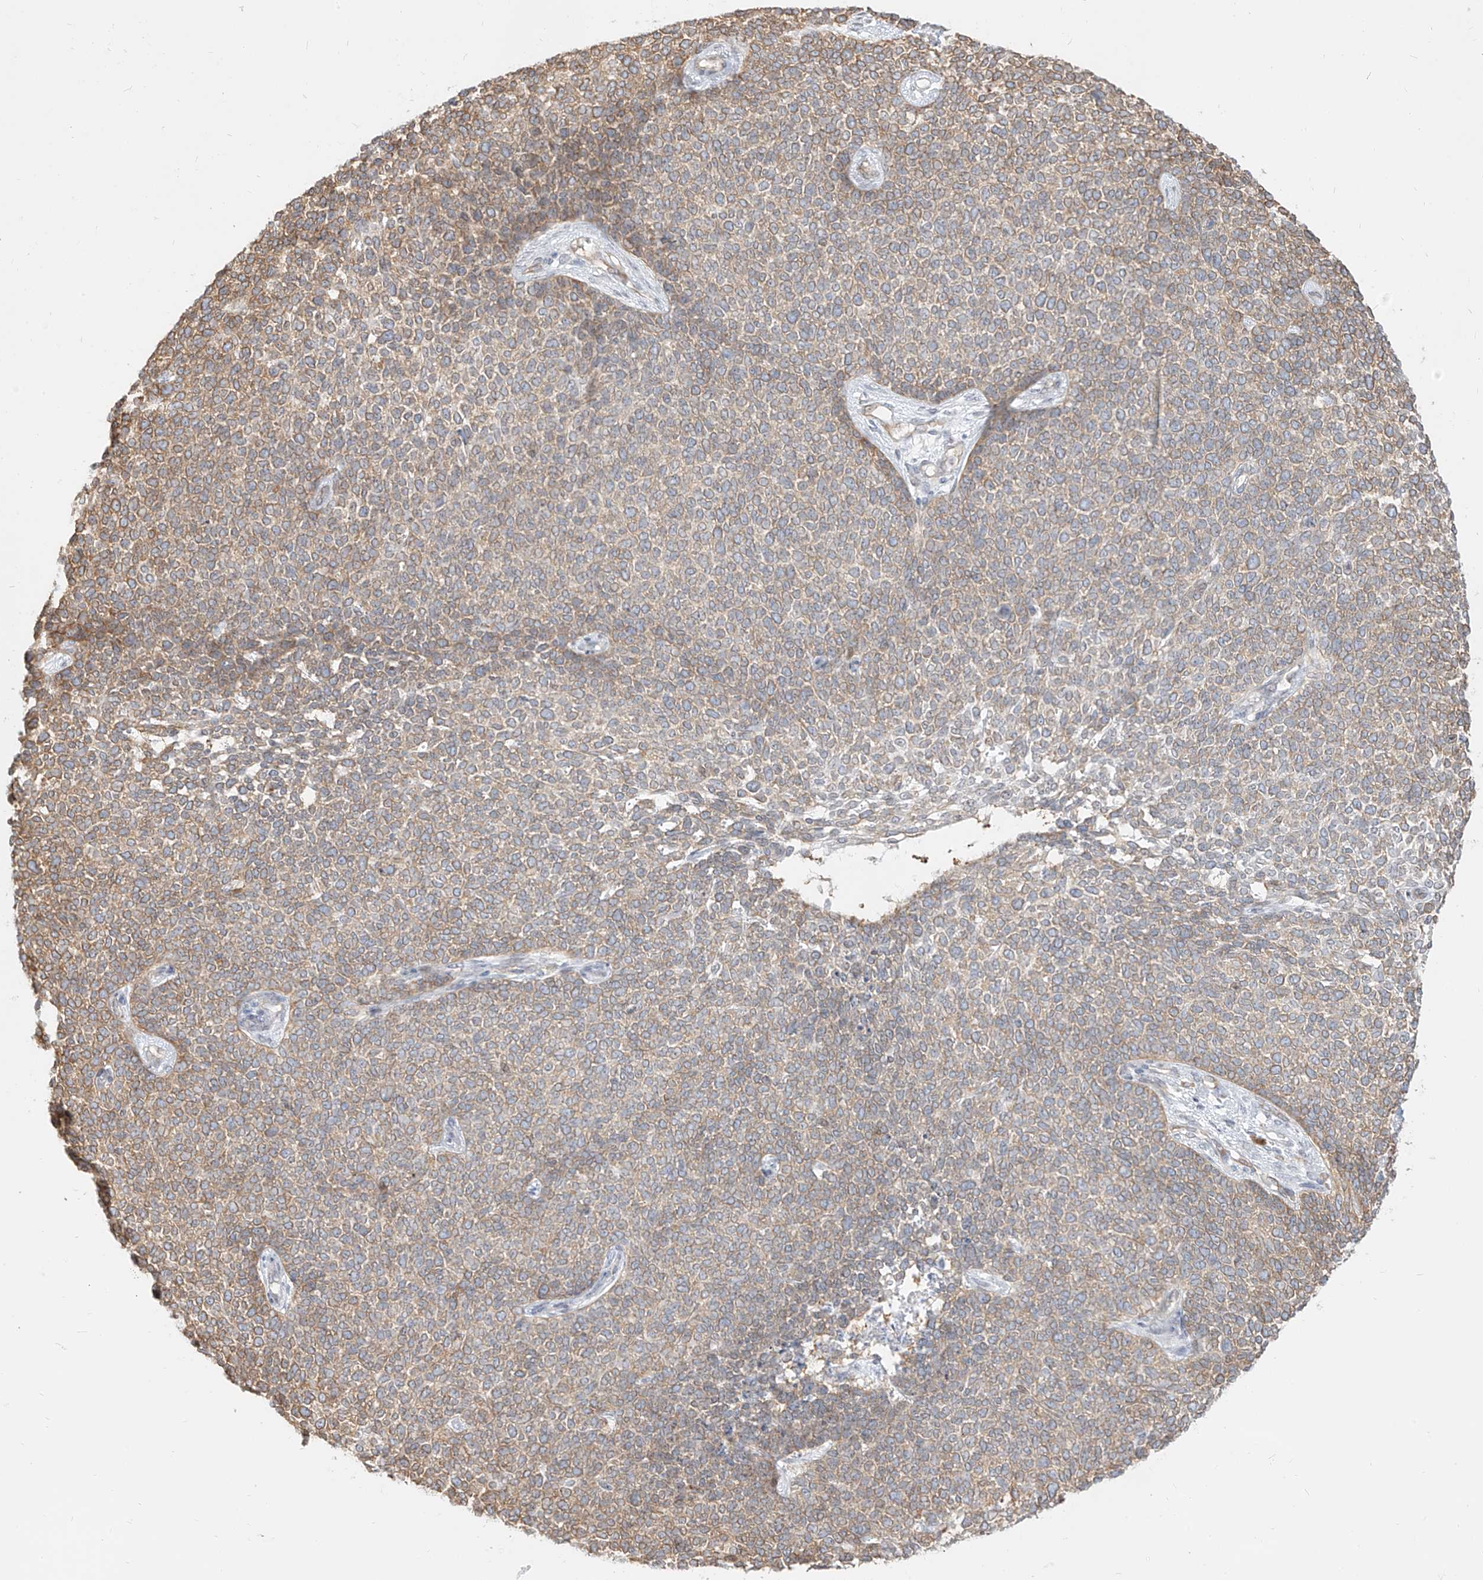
{"staining": {"intensity": "moderate", "quantity": ">75%", "location": "cytoplasmic/membranous"}, "tissue": "skin cancer", "cell_type": "Tumor cells", "image_type": "cancer", "snomed": [{"axis": "morphology", "description": "Basal cell carcinoma"}, {"axis": "topography", "description": "Skin"}], "caption": "Immunohistochemical staining of human skin basal cell carcinoma exhibits medium levels of moderate cytoplasmic/membranous protein expression in approximately >75% of tumor cells.", "gene": "NHSL1", "patient": {"sex": "female", "age": 84}}